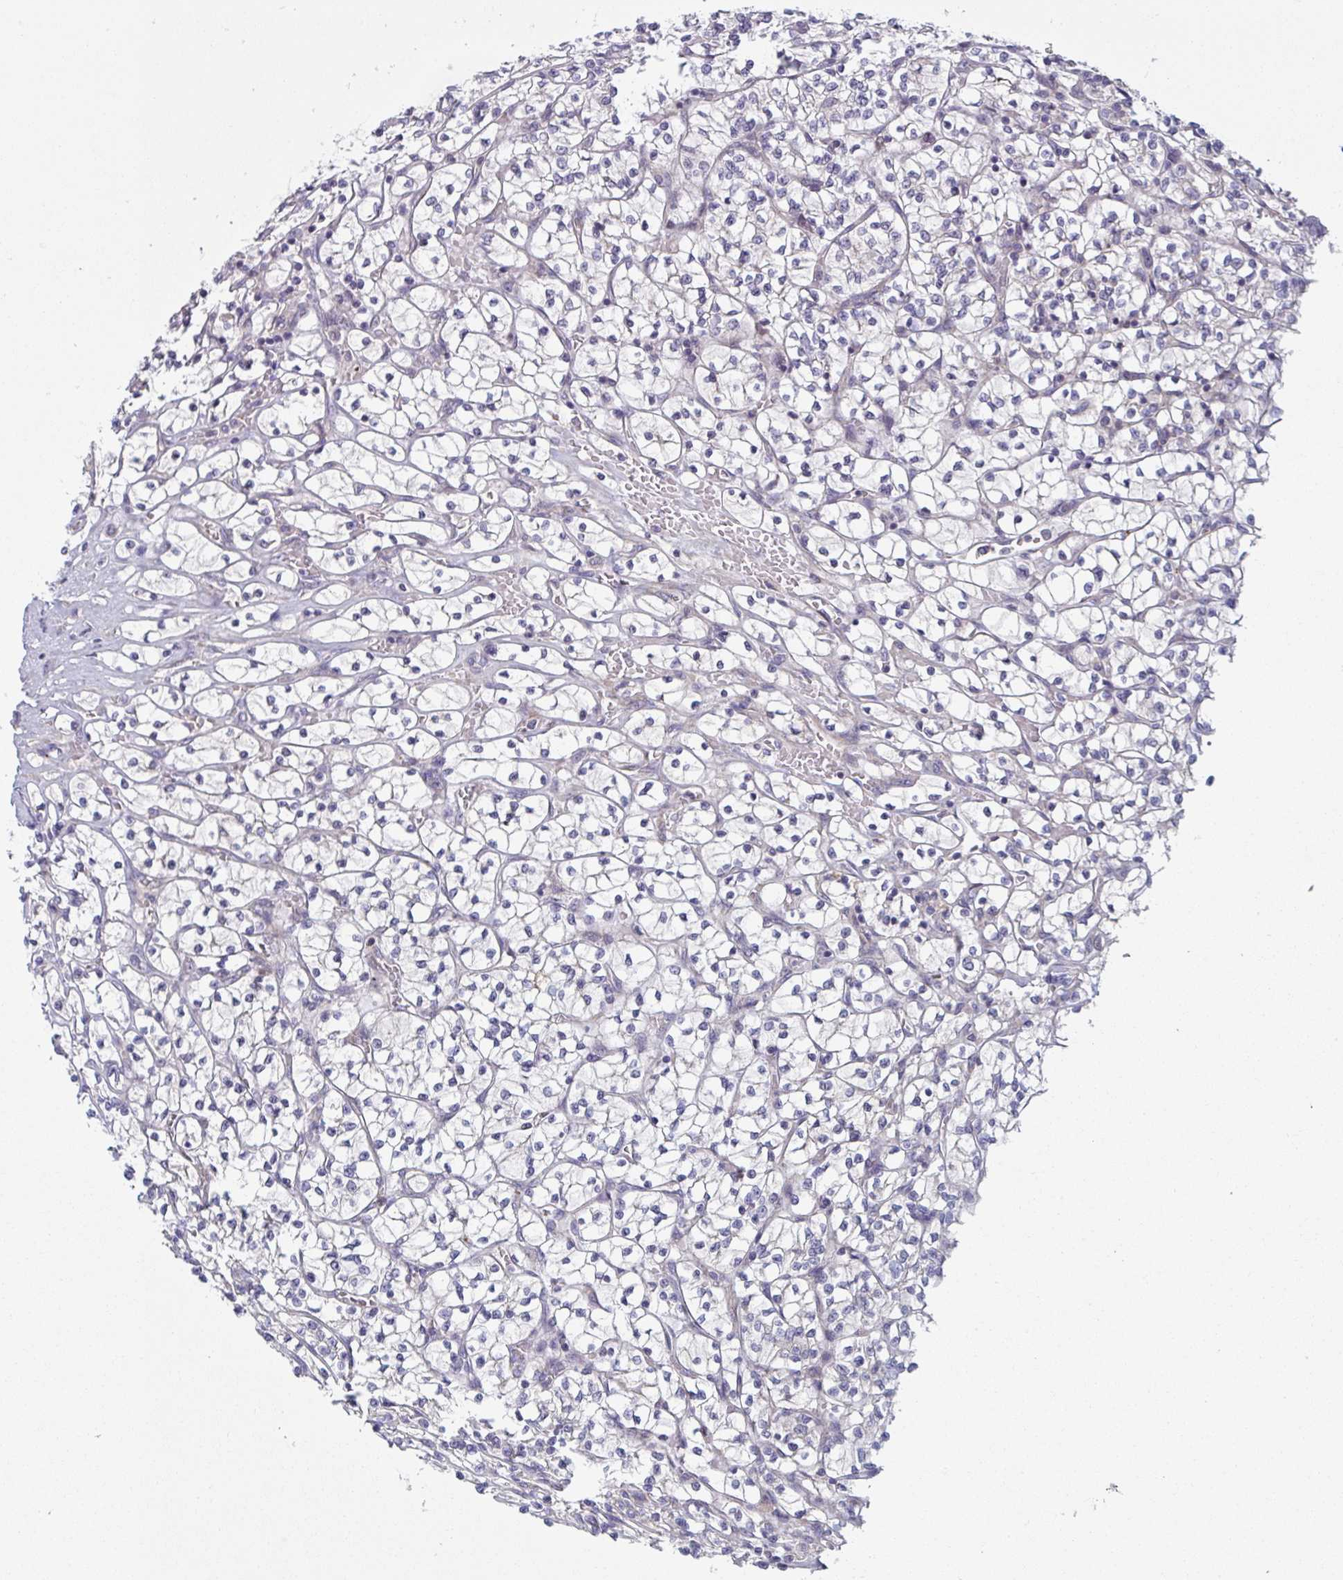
{"staining": {"intensity": "negative", "quantity": "none", "location": "none"}, "tissue": "renal cancer", "cell_type": "Tumor cells", "image_type": "cancer", "snomed": [{"axis": "morphology", "description": "Adenocarcinoma, NOS"}, {"axis": "topography", "description": "Kidney"}], "caption": "The histopathology image displays no significant expression in tumor cells of renal adenocarcinoma. (Brightfield microscopy of DAB immunohistochemistry at high magnification).", "gene": "MRPS2", "patient": {"sex": "female", "age": 64}}